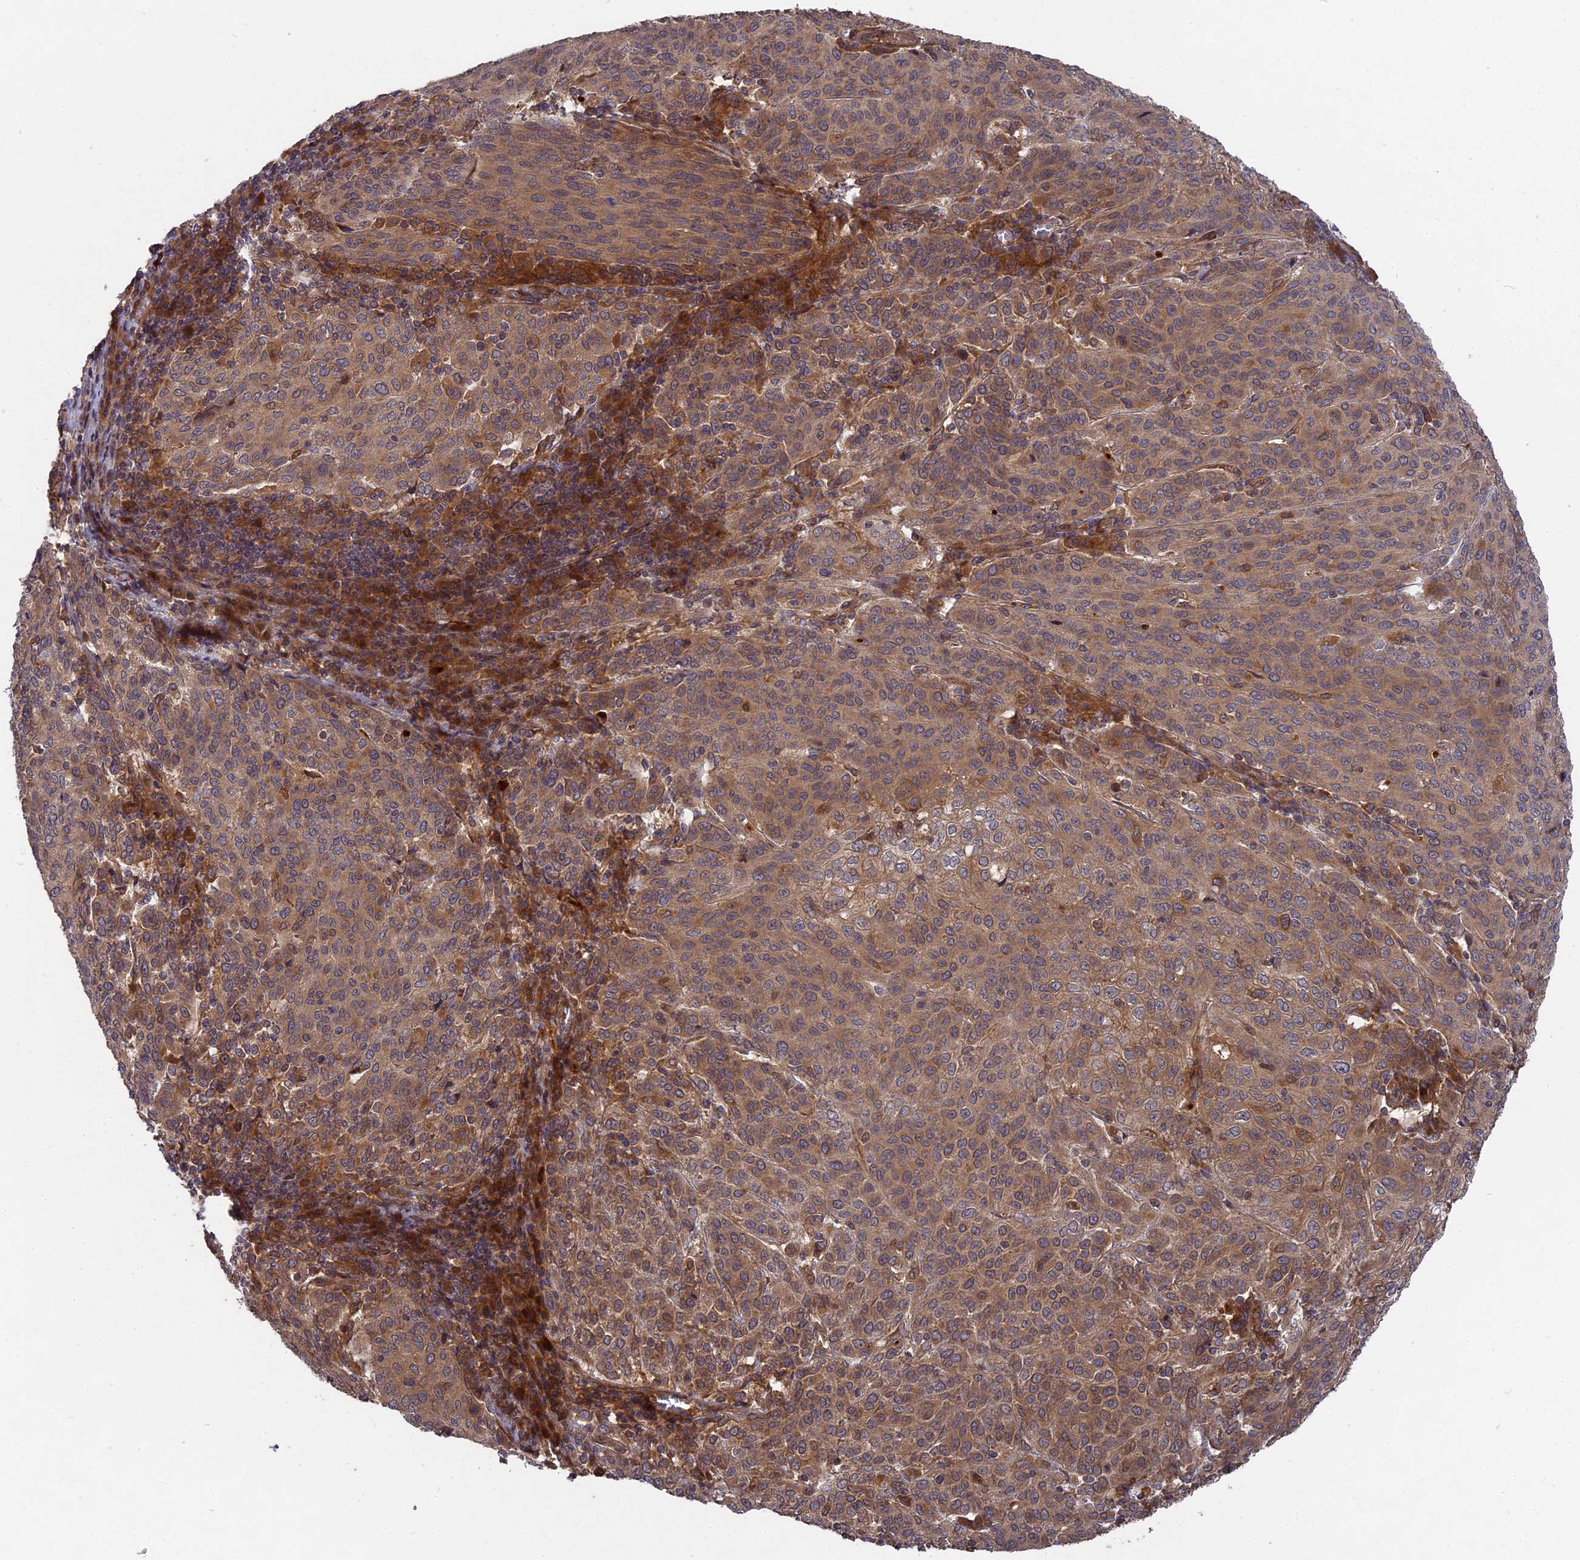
{"staining": {"intensity": "moderate", "quantity": ">75%", "location": "cytoplasmic/membranous"}, "tissue": "cervical cancer", "cell_type": "Tumor cells", "image_type": "cancer", "snomed": [{"axis": "morphology", "description": "Squamous cell carcinoma, NOS"}, {"axis": "topography", "description": "Cervix"}], "caption": "Brown immunohistochemical staining in cervical squamous cell carcinoma shows moderate cytoplasmic/membranous staining in about >75% of tumor cells.", "gene": "TMUB2", "patient": {"sex": "female", "age": 46}}